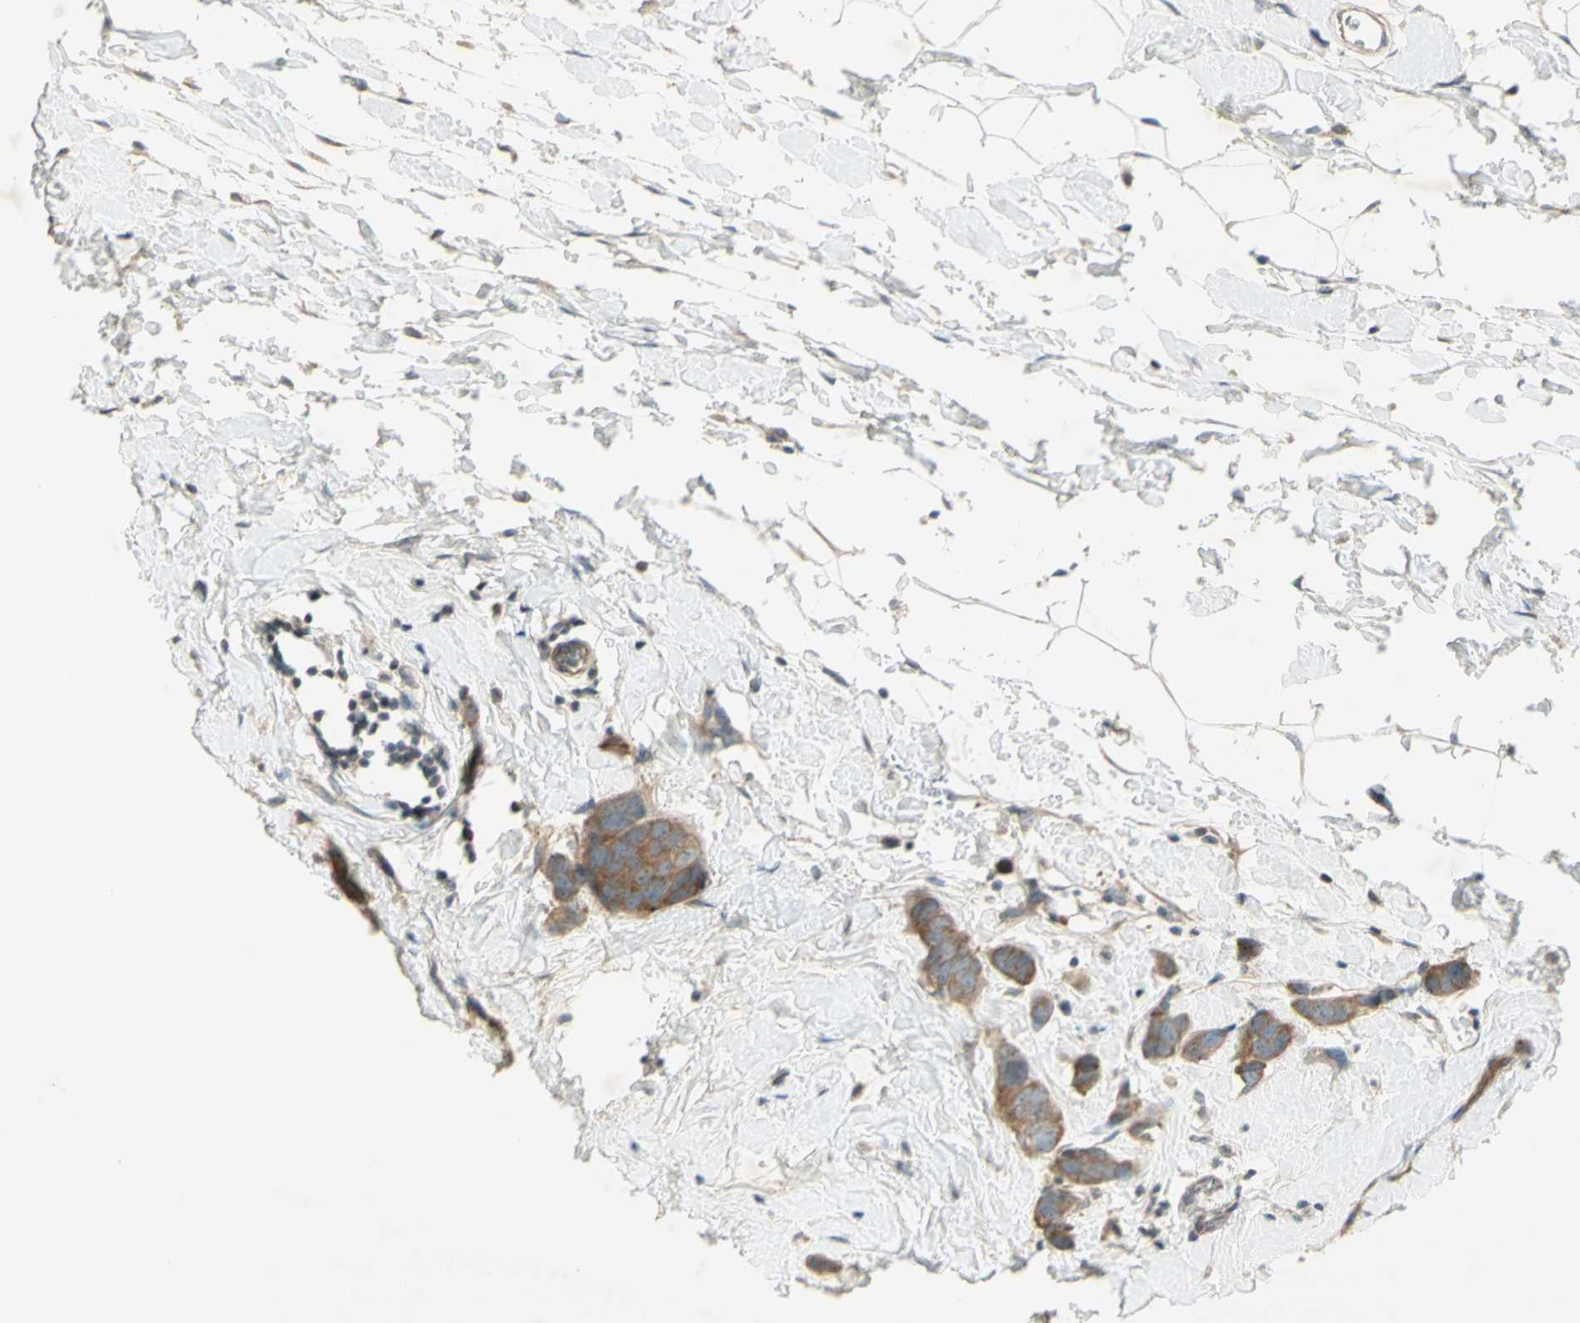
{"staining": {"intensity": "moderate", "quantity": ">75%", "location": "cytoplasmic/membranous"}, "tissue": "breast cancer", "cell_type": "Tumor cells", "image_type": "cancer", "snomed": [{"axis": "morphology", "description": "Normal tissue, NOS"}, {"axis": "morphology", "description": "Duct carcinoma"}, {"axis": "topography", "description": "Breast"}], "caption": "There is medium levels of moderate cytoplasmic/membranous expression in tumor cells of breast intraductal carcinoma, as demonstrated by immunohistochemical staining (brown color).", "gene": "ETF1", "patient": {"sex": "female", "age": 50}}